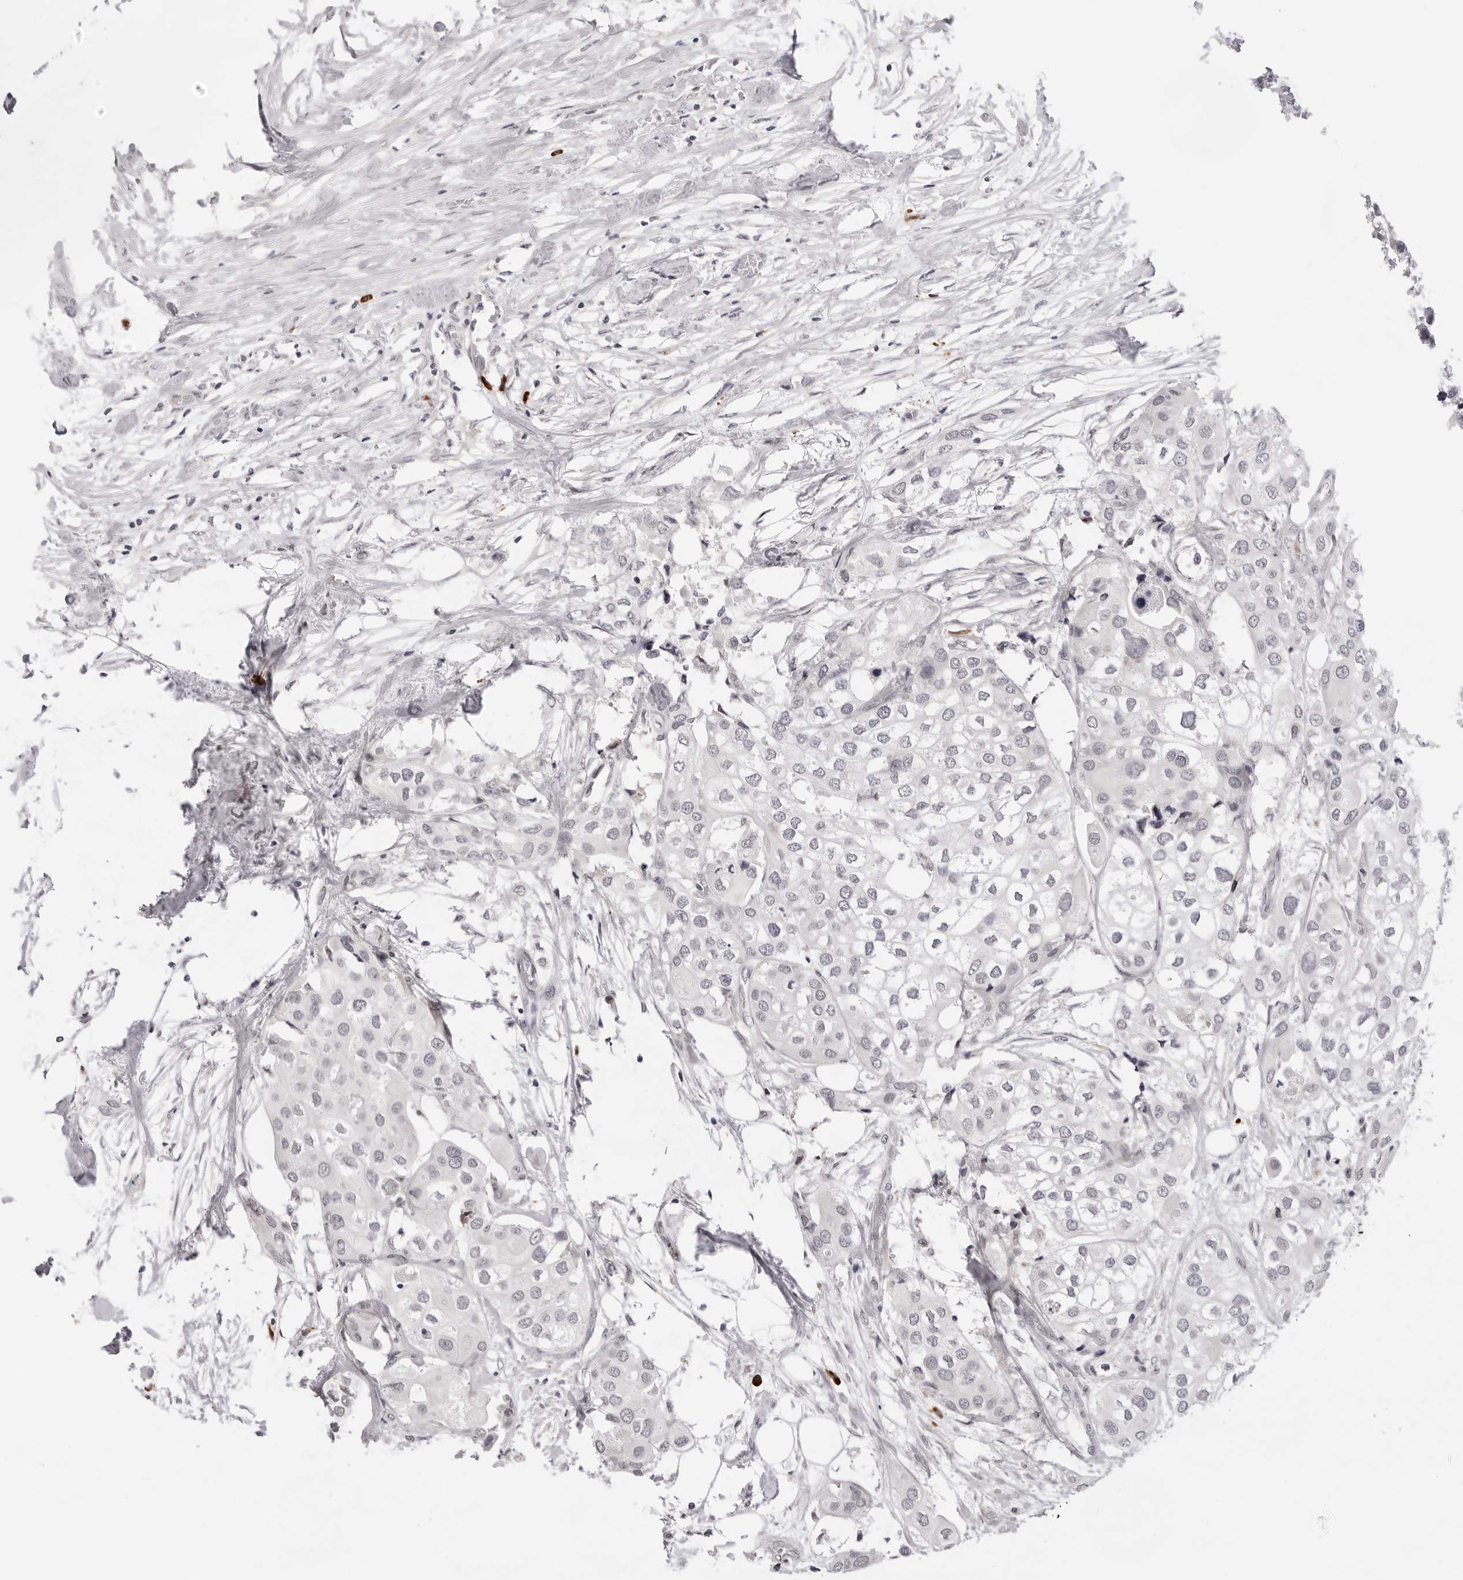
{"staining": {"intensity": "negative", "quantity": "none", "location": "none"}, "tissue": "urothelial cancer", "cell_type": "Tumor cells", "image_type": "cancer", "snomed": [{"axis": "morphology", "description": "Urothelial carcinoma, High grade"}, {"axis": "topography", "description": "Urinary bladder"}], "caption": "DAB (3,3'-diaminobenzidine) immunohistochemical staining of human urothelial carcinoma (high-grade) exhibits no significant positivity in tumor cells. The staining was performed using DAB to visualize the protein expression in brown, while the nuclei were stained in blue with hematoxylin (Magnification: 20x).", "gene": "IL17RA", "patient": {"sex": "male", "age": 64}}